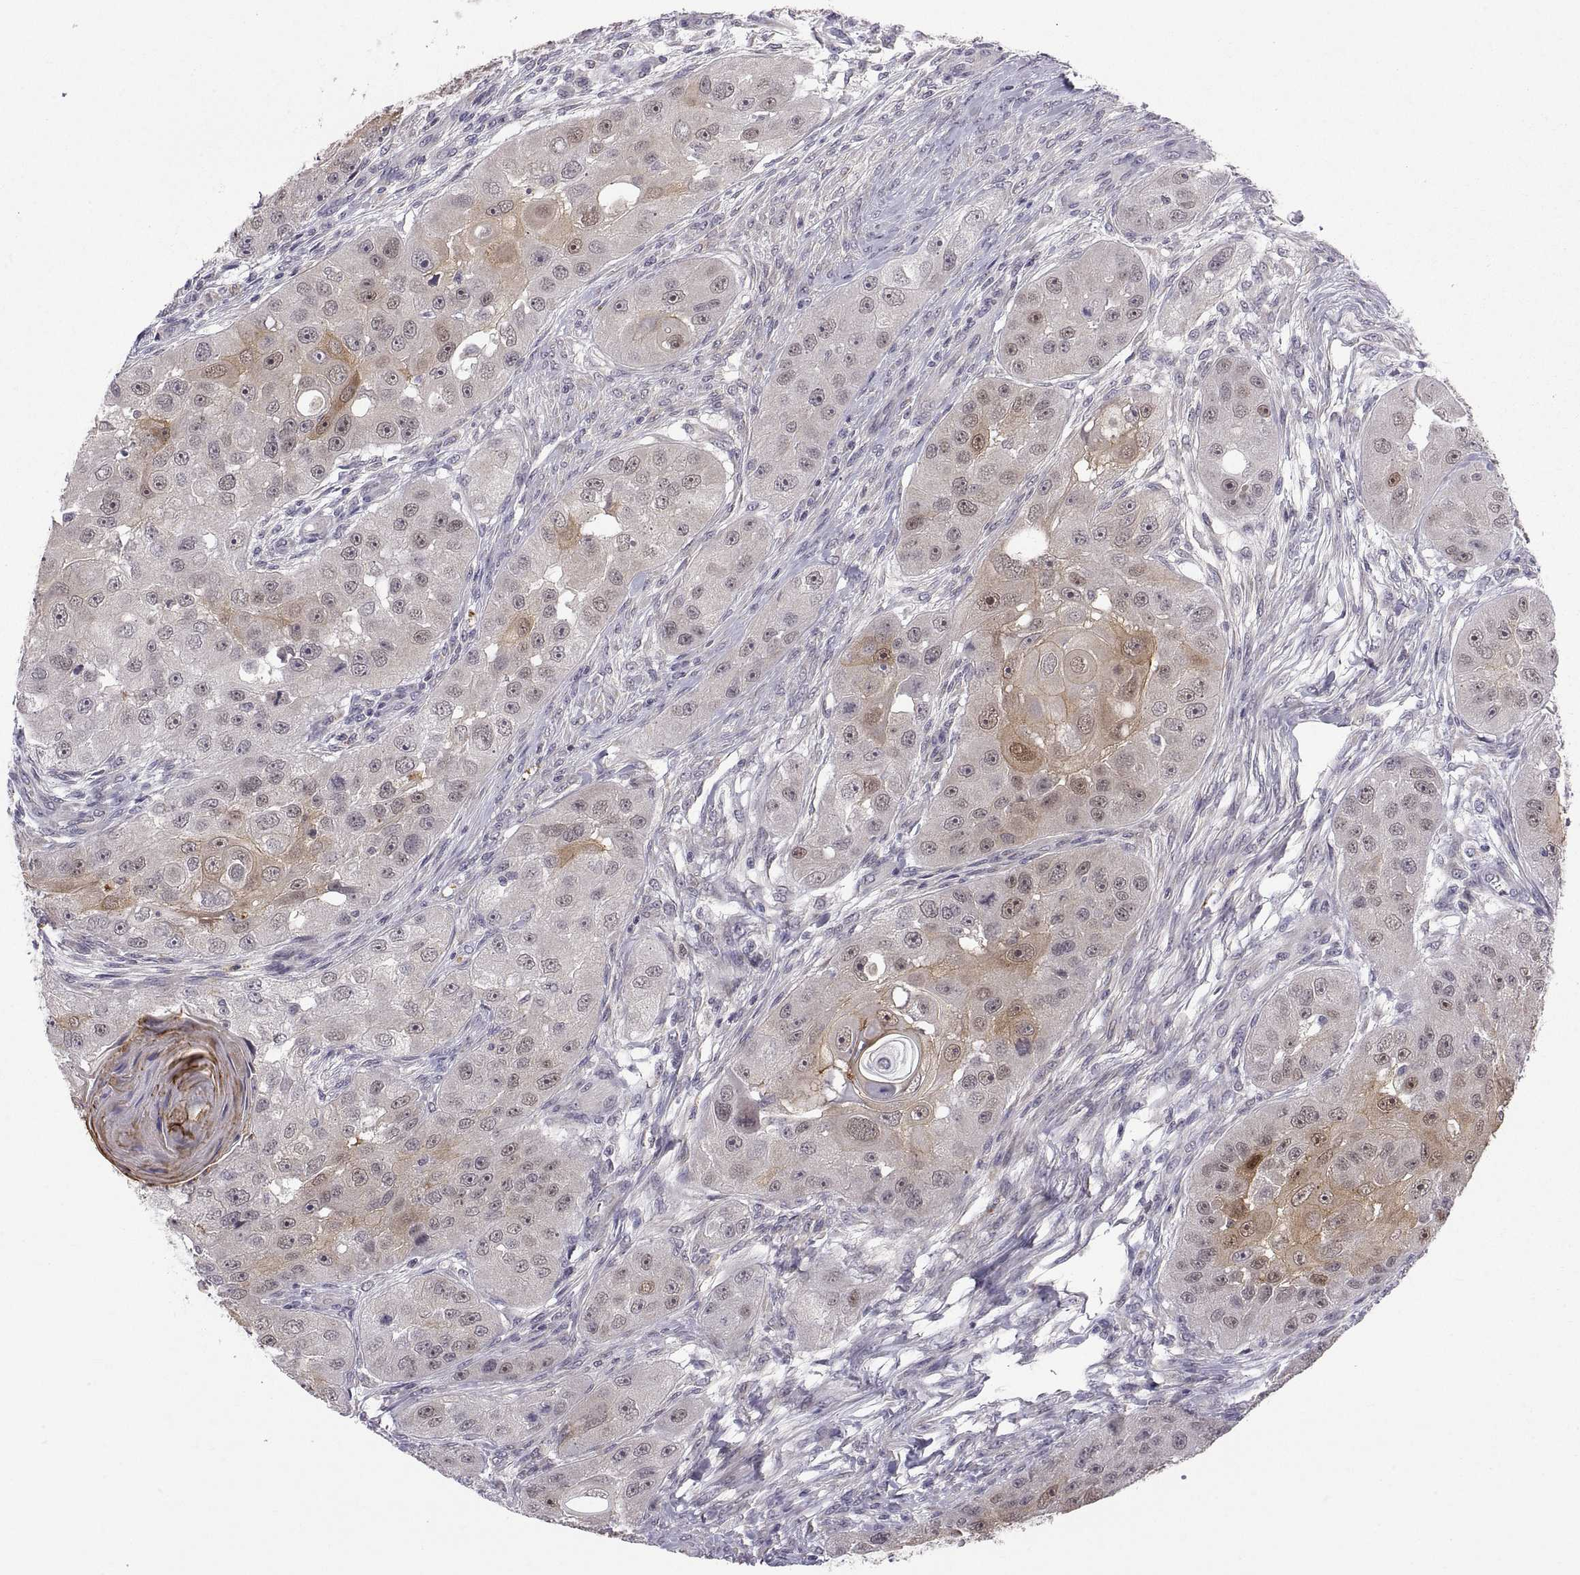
{"staining": {"intensity": "moderate", "quantity": "25%-75%", "location": "cytoplasmic/membranous"}, "tissue": "head and neck cancer", "cell_type": "Tumor cells", "image_type": "cancer", "snomed": [{"axis": "morphology", "description": "Squamous cell carcinoma, NOS"}, {"axis": "topography", "description": "Head-Neck"}], "caption": "Head and neck cancer (squamous cell carcinoma) stained for a protein exhibits moderate cytoplasmic/membranous positivity in tumor cells. (Brightfield microscopy of DAB IHC at high magnification).", "gene": "PKP1", "patient": {"sex": "male", "age": 51}}